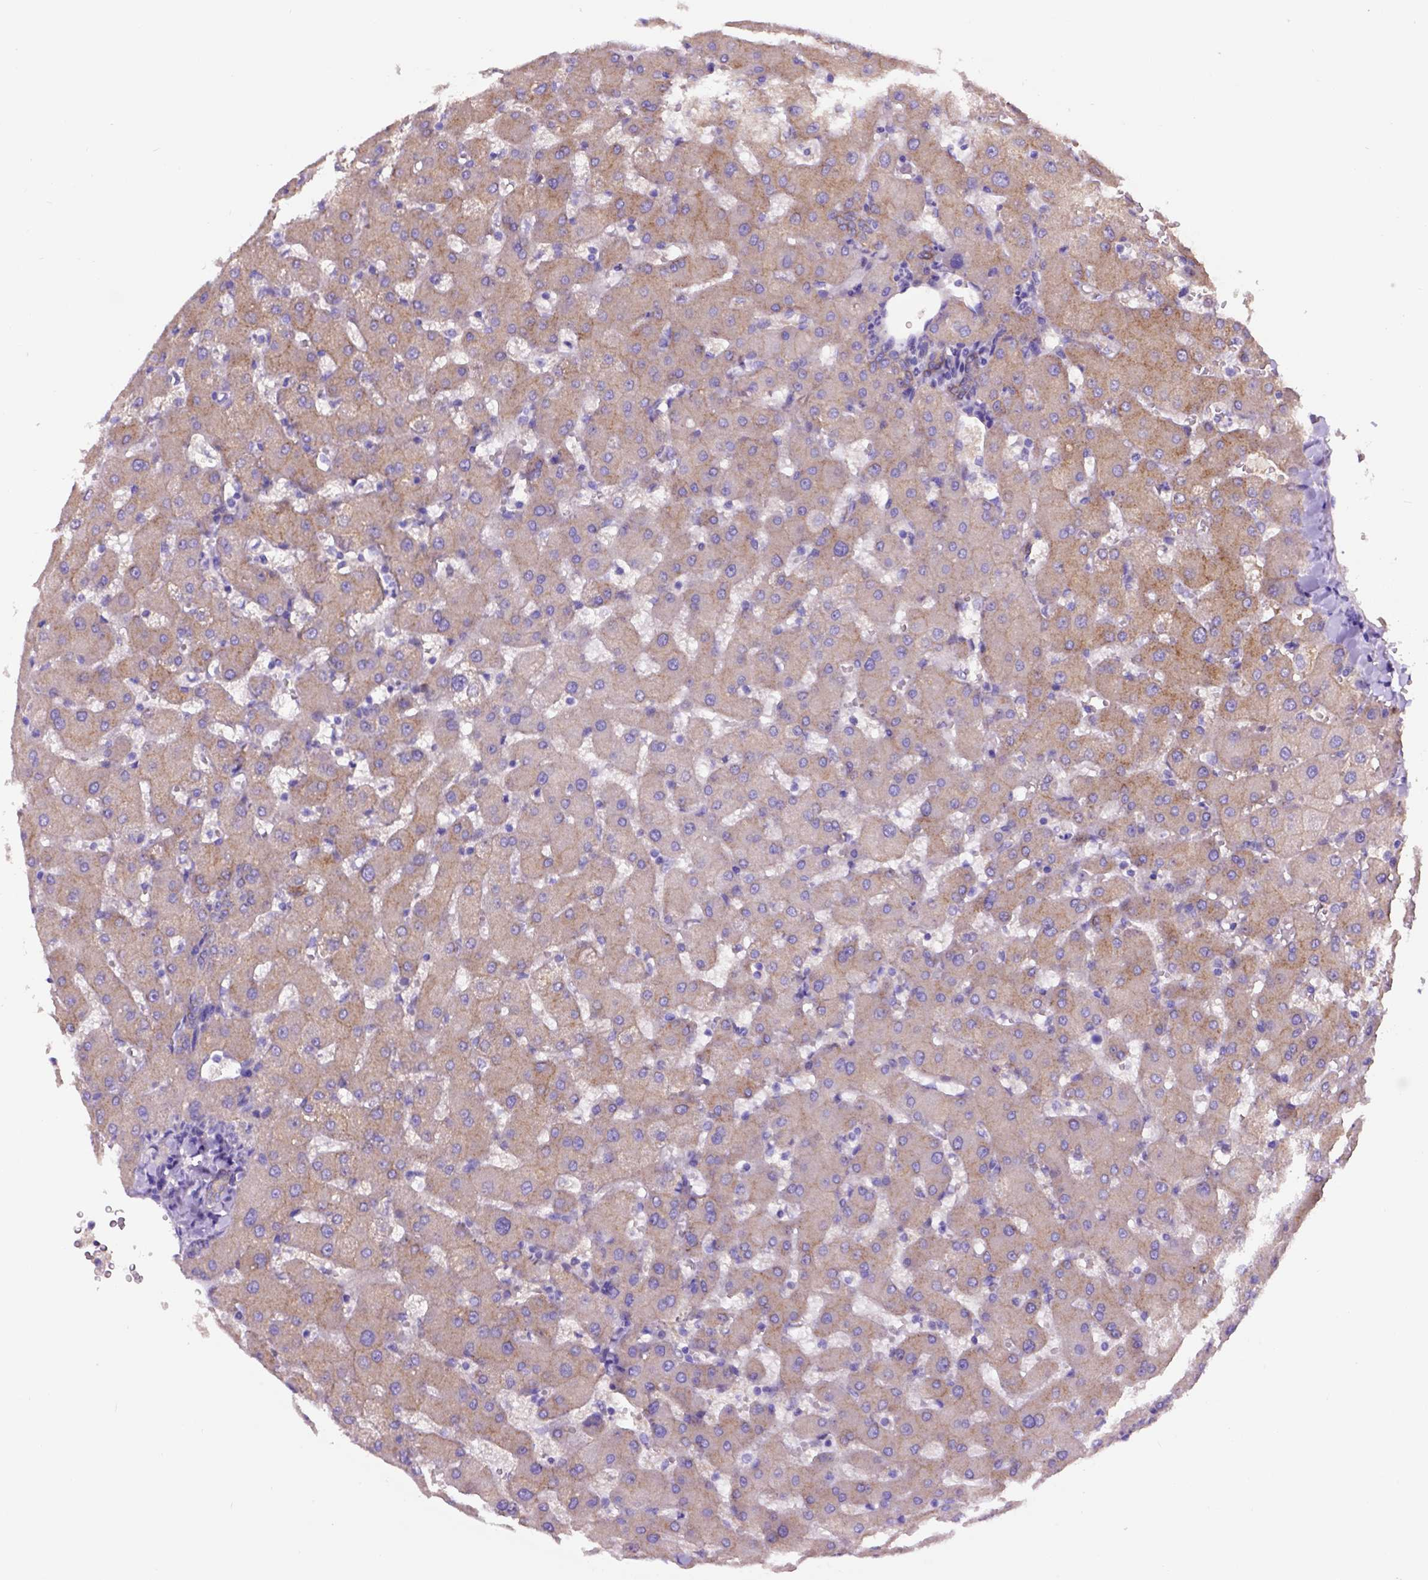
{"staining": {"intensity": "weak", "quantity": ">75%", "location": "cytoplasmic/membranous"}, "tissue": "liver", "cell_type": "Cholangiocytes", "image_type": "normal", "snomed": [{"axis": "morphology", "description": "Normal tissue, NOS"}, {"axis": "topography", "description": "Liver"}], "caption": "Immunohistochemical staining of normal human liver reveals weak cytoplasmic/membranous protein positivity in about >75% of cholangiocytes.", "gene": "EGFR", "patient": {"sex": "female", "age": 63}}